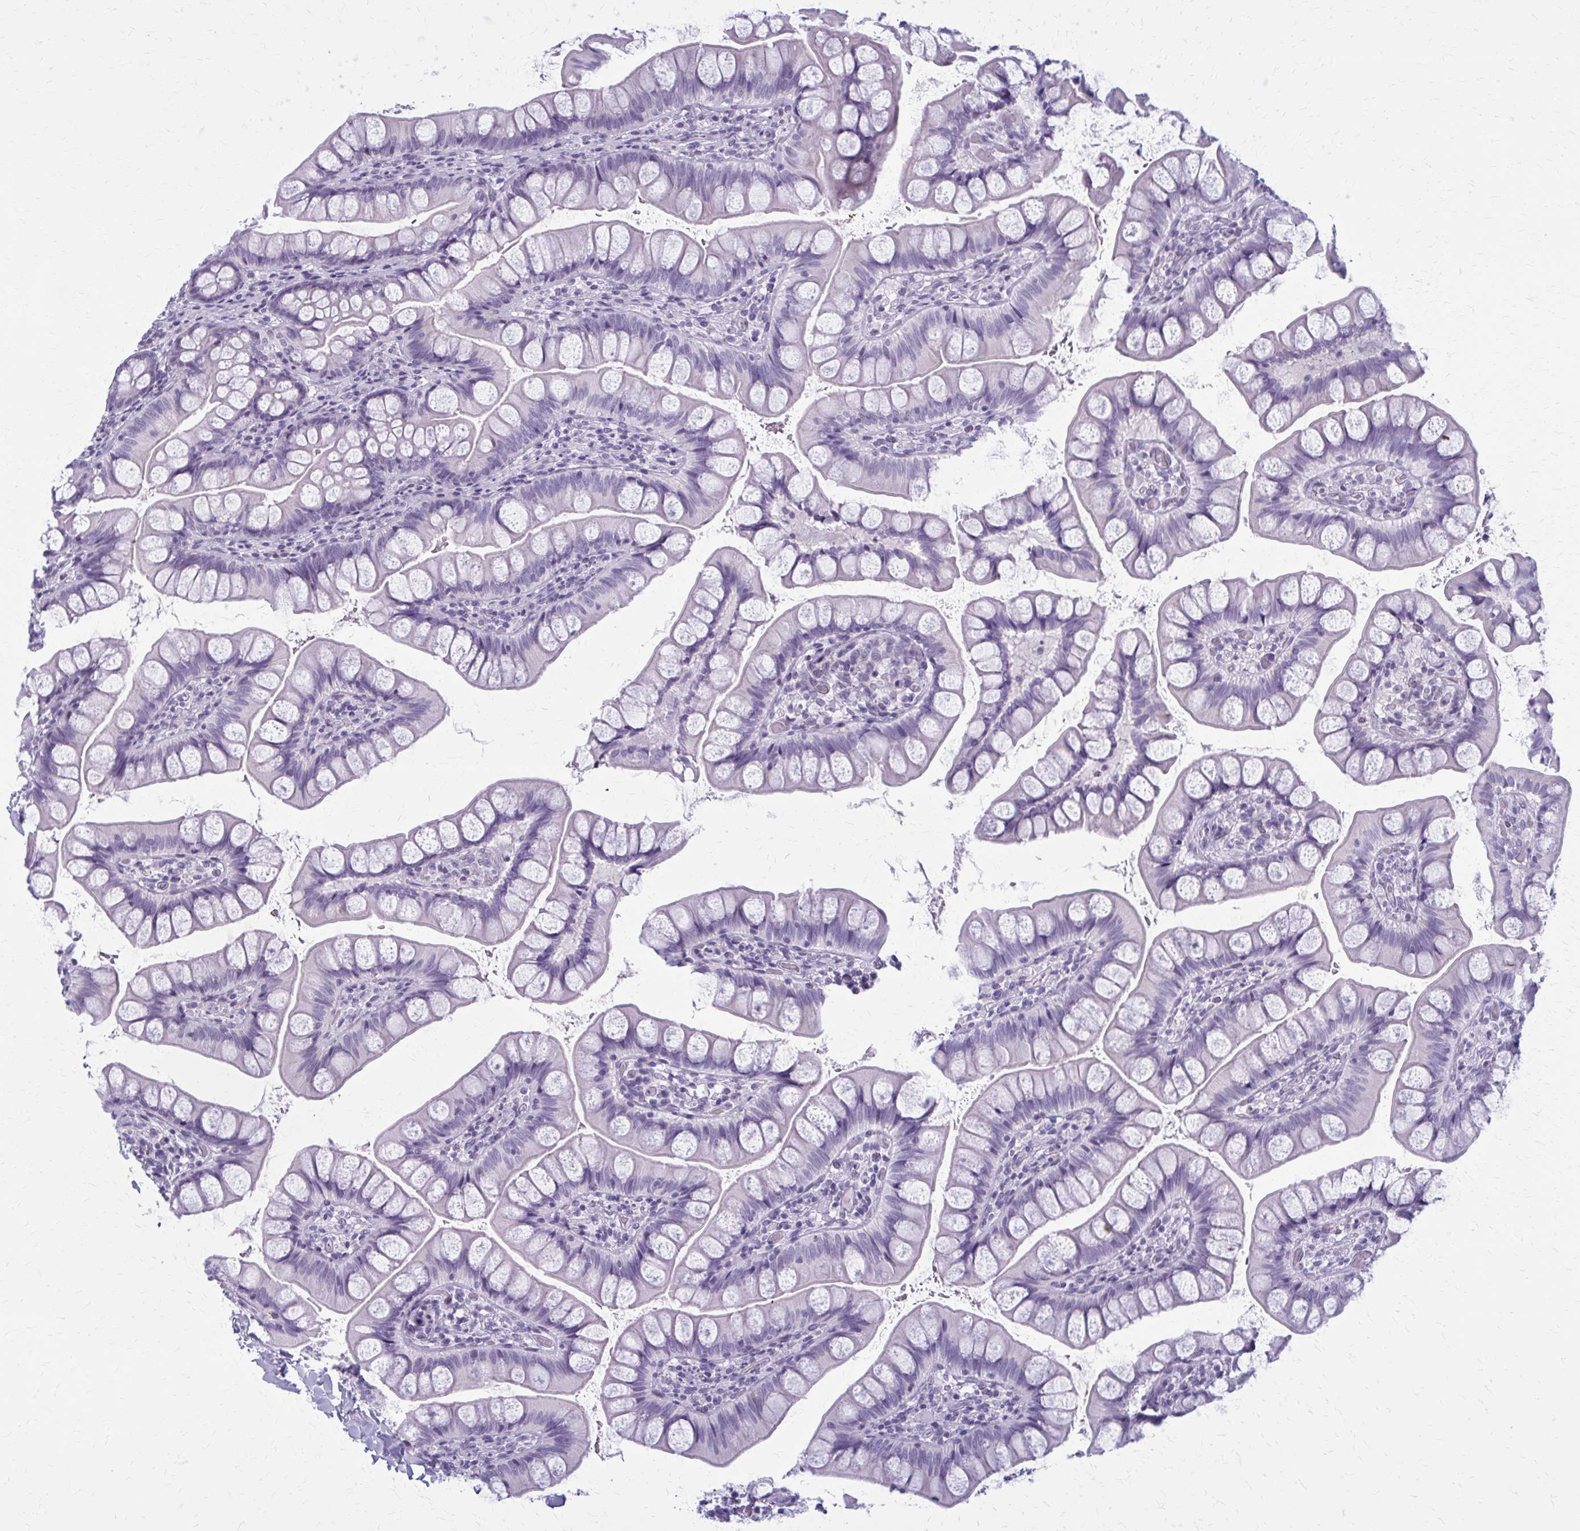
{"staining": {"intensity": "negative", "quantity": "none", "location": "none"}, "tissue": "small intestine", "cell_type": "Glandular cells", "image_type": "normal", "snomed": [{"axis": "morphology", "description": "Normal tissue, NOS"}, {"axis": "topography", "description": "Small intestine"}], "caption": "Immunohistochemistry (IHC) micrograph of benign small intestine: small intestine stained with DAB exhibits no significant protein positivity in glandular cells. (DAB immunohistochemistry with hematoxylin counter stain).", "gene": "CASQ2", "patient": {"sex": "male", "age": 70}}